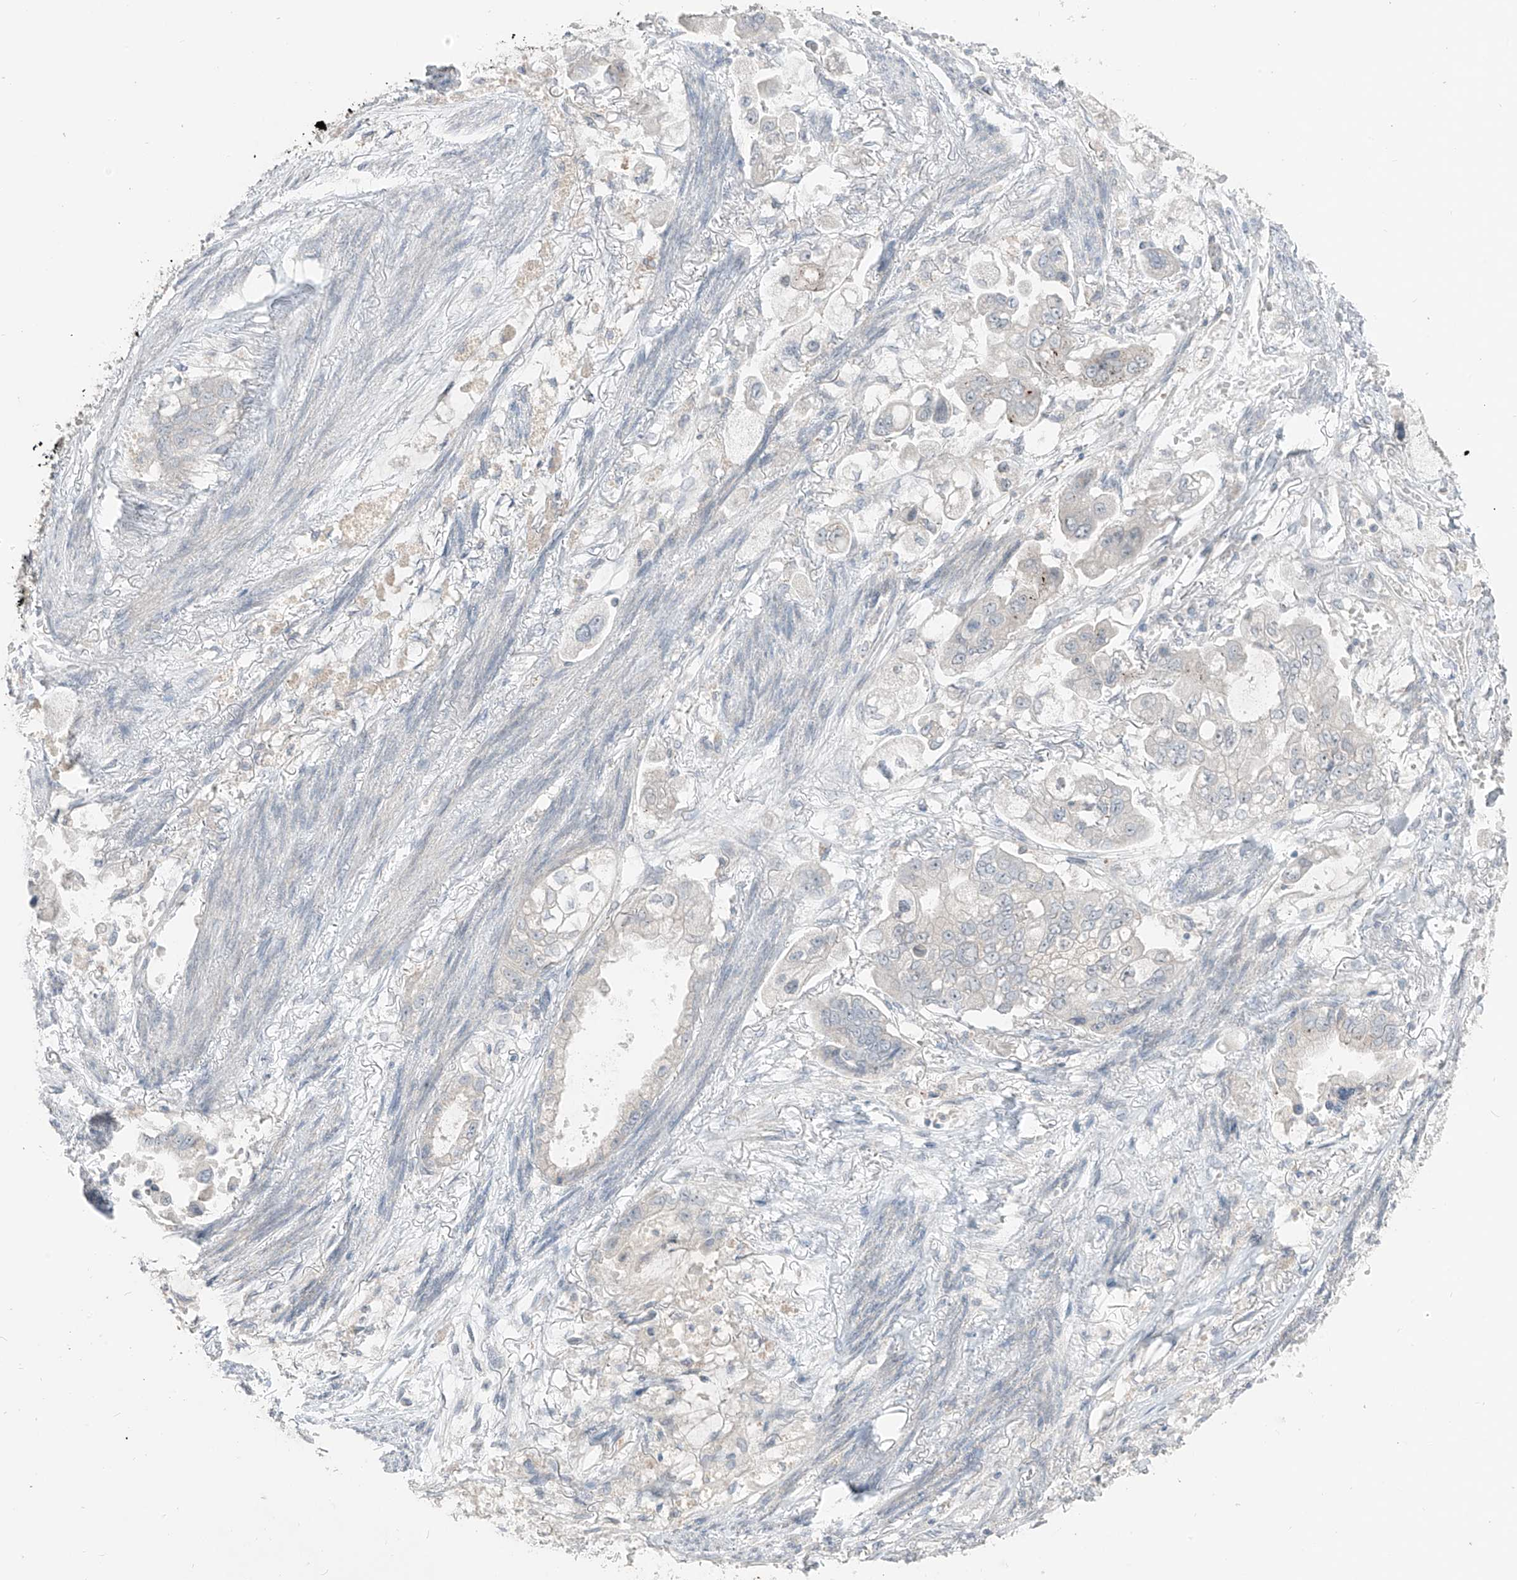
{"staining": {"intensity": "negative", "quantity": "none", "location": "none"}, "tissue": "stomach cancer", "cell_type": "Tumor cells", "image_type": "cancer", "snomed": [{"axis": "morphology", "description": "Adenocarcinoma, NOS"}, {"axis": "topography", "description": "Stomach"}], "caption": "High magnification brightfield microscopy of stomach cancer stained with DAB (3,3'-diaminobenzidine) (brown) and counterstained with hematoxylin (blue): tumor cells show no significant staining. The staining is performed using DAB (3,3'-diaminobenzidine) brown chromogen with nuclei counter-stained in using hematoxylin.", "gene": "PRDM6", "patient": {"sex": "male", "age": 62}}